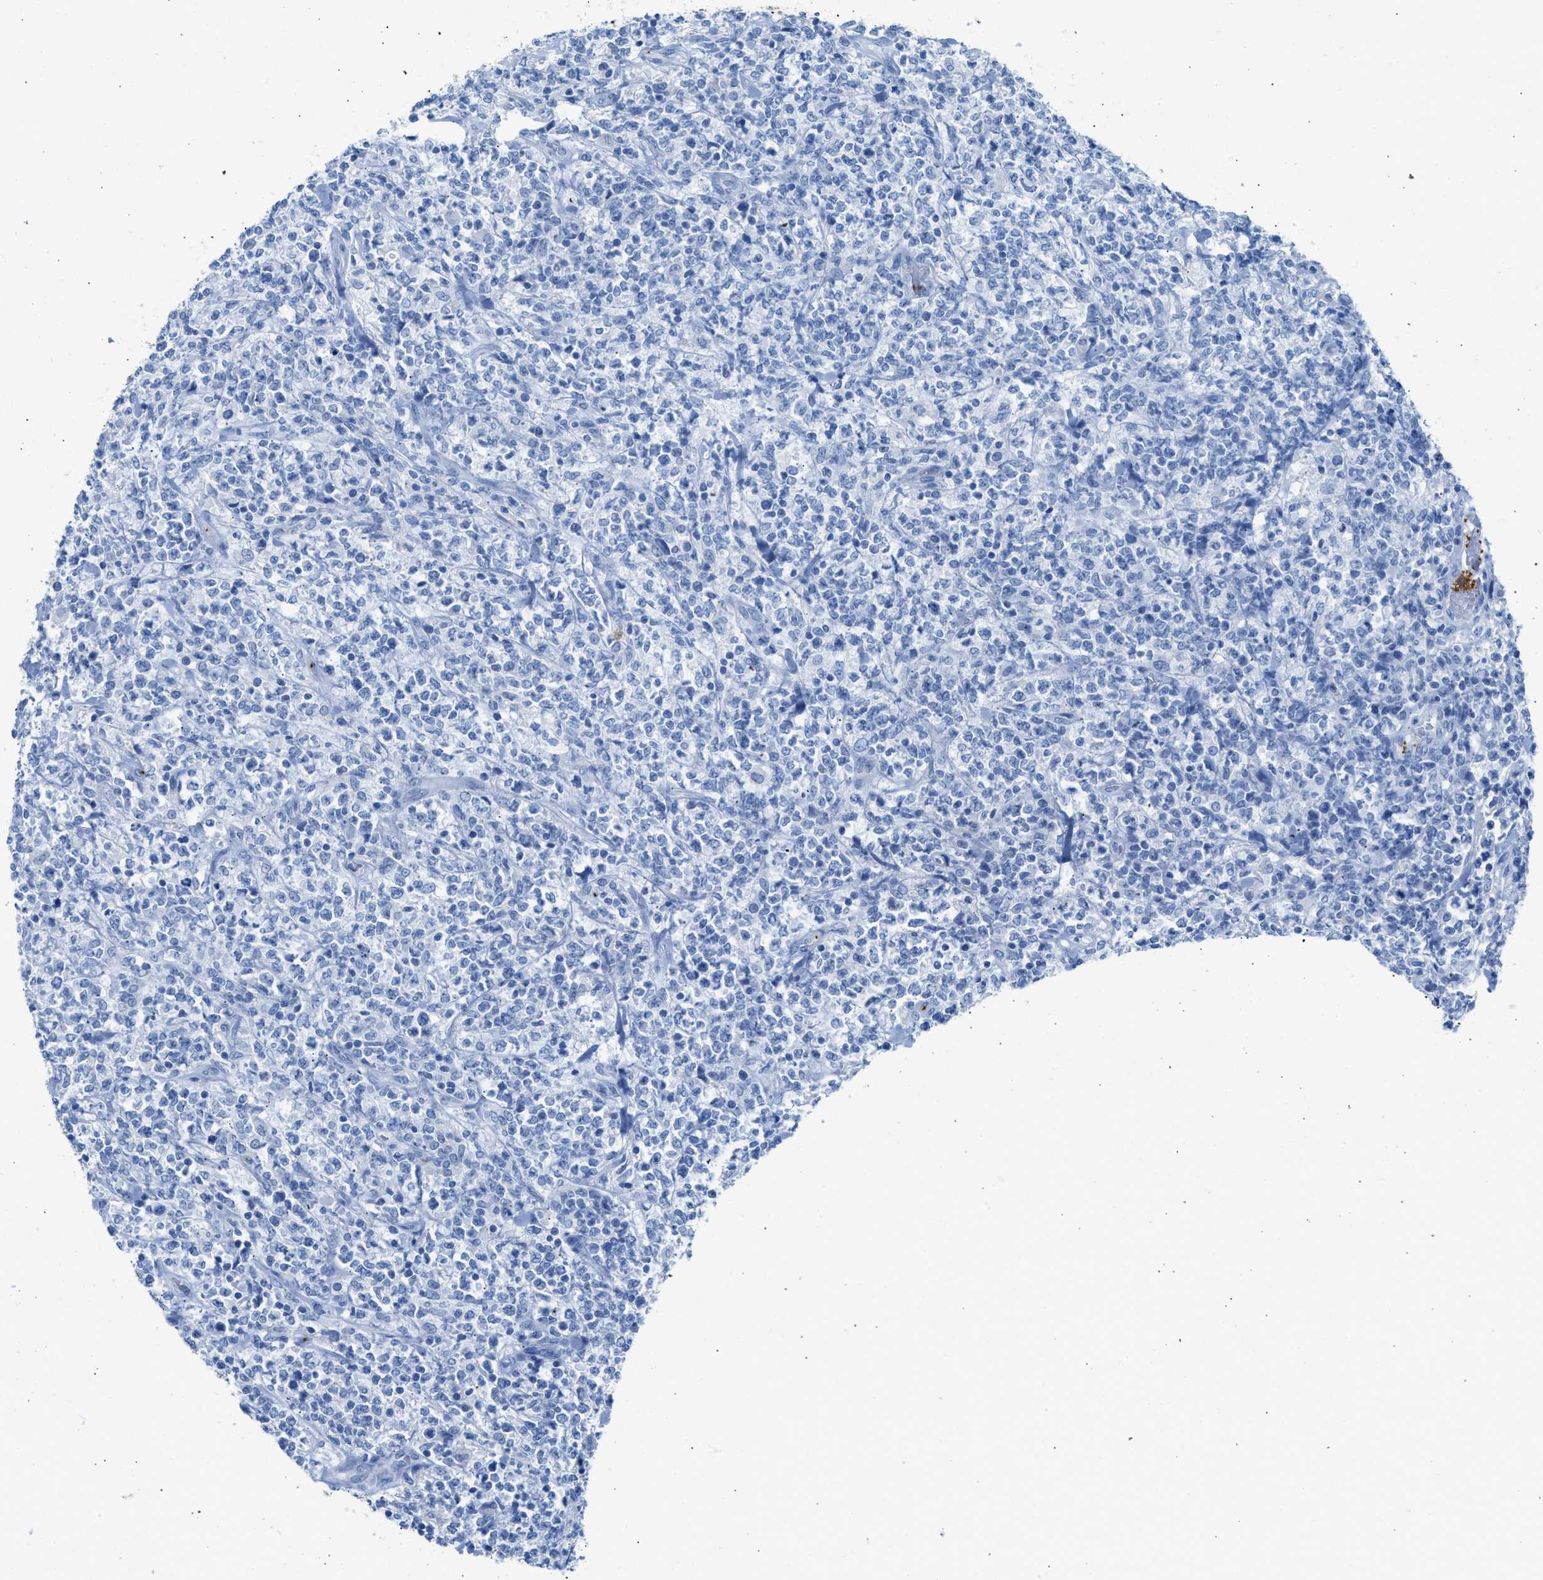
{"staining": {"intensity": "negative", "quantity": "none", "location": "none"}, "tissue": "lymphoma", "cell_type": "Tumor cells", "image_type": "cancer", "snomed": [{"axis": "morphology", "description": "Malignant lymphoma, non-Hodgkin's type, High grade"}, {"axis": "topography", "description": "Soft tissue"}], "caption": "This is a image of IHC staining of high-grade malignant lymphoma, non-Hodgkin's type, which shows no expression in tumor cells.", "gene": "FAIM2", "patient": {"sex": "male", "age": 18}}